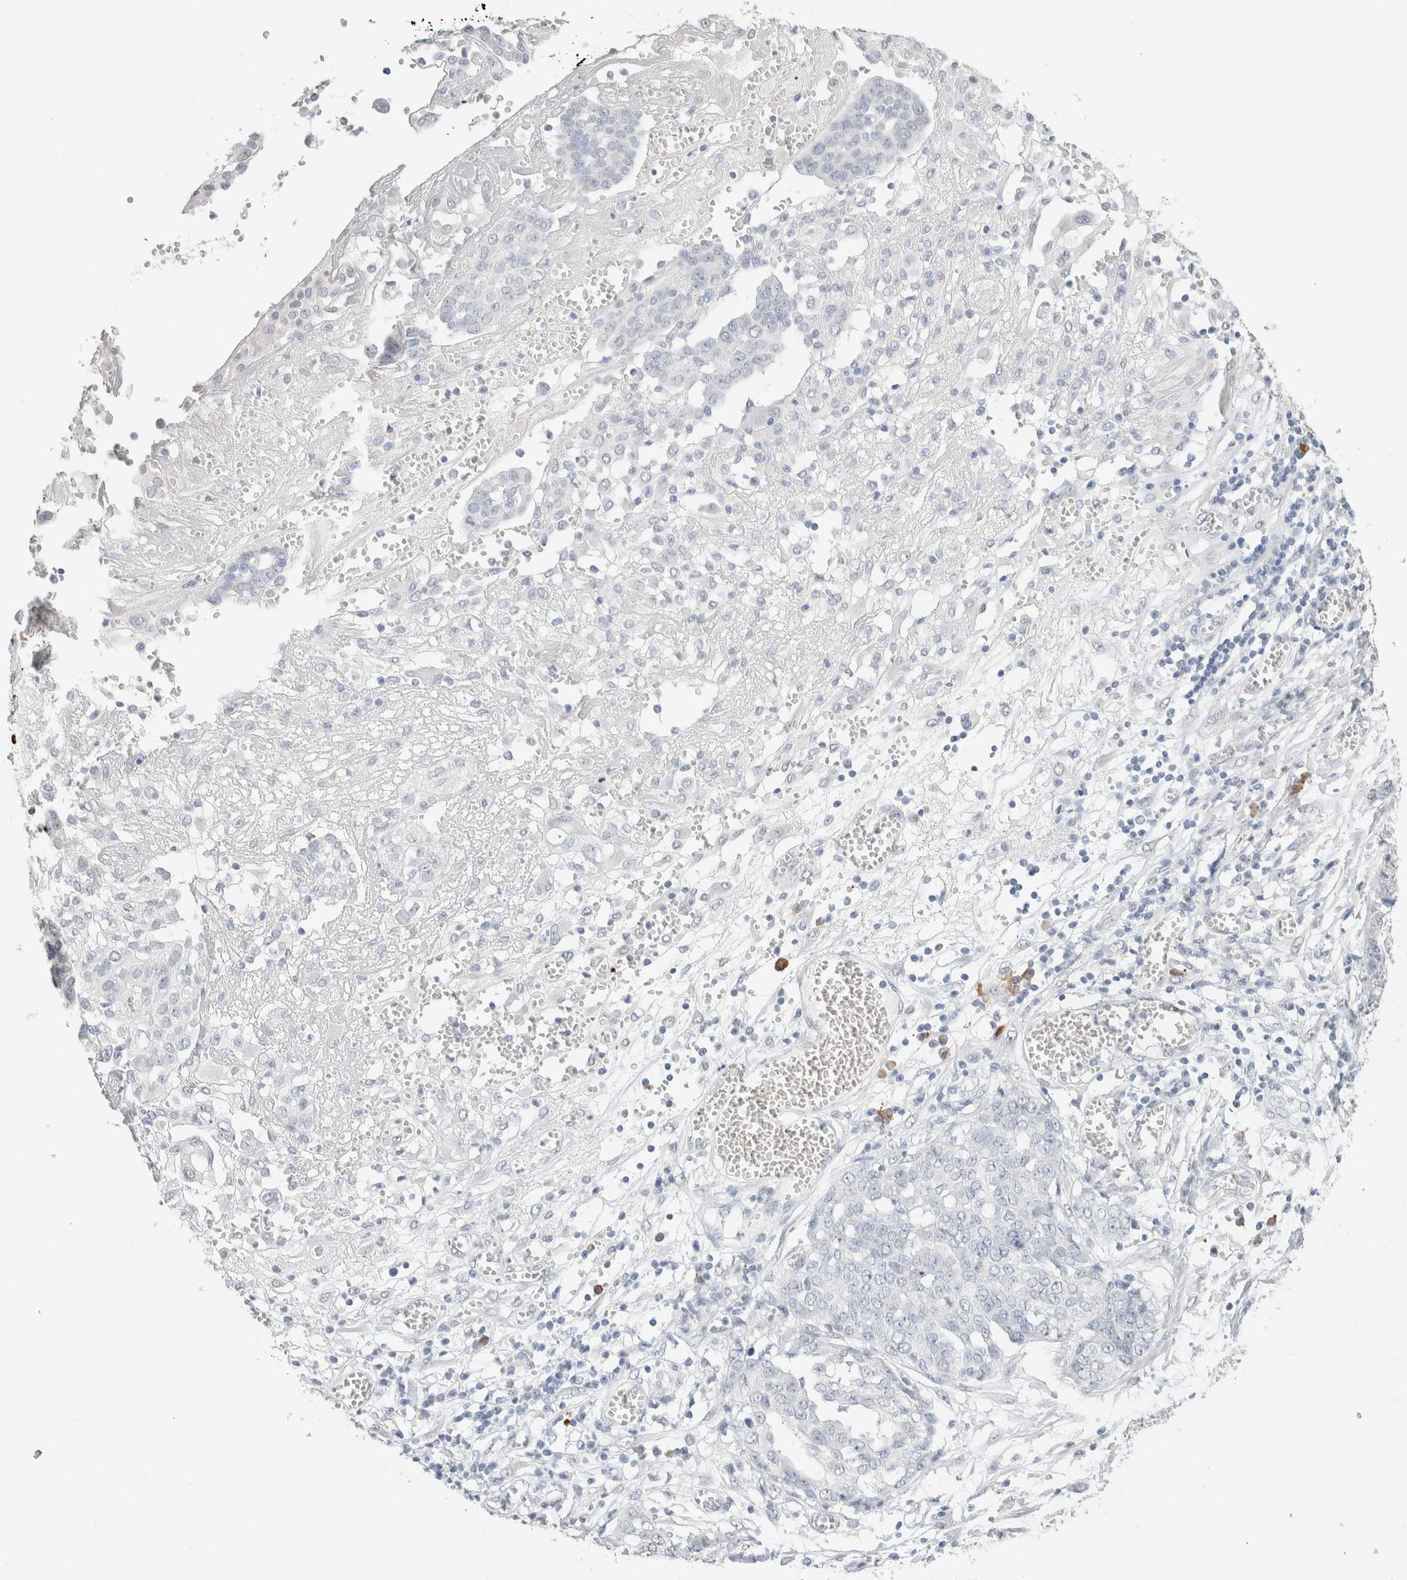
{"staining": {"intensity": "negative", "quantity": "none", "location": "none"}, "tissue": "ovarian cancer", "cell_type": "Tumor cells", "image_type": "cancer", "snomed": [{"axis": "morphology", "description": "Cystadenocarcinoma, serous, NOS"}, {"axis": "topography", "description": "Soft tissue"}, {"axis": "topography", "description": "Ovary"}], "caption": "DAB immunohistochemical staining of ovarian cancer (serous cystadenocarcinoma) exhibits no significant positivity in tumor cells.", "gene": "CD80", "patient": {"sex": "female", "age": 57}}